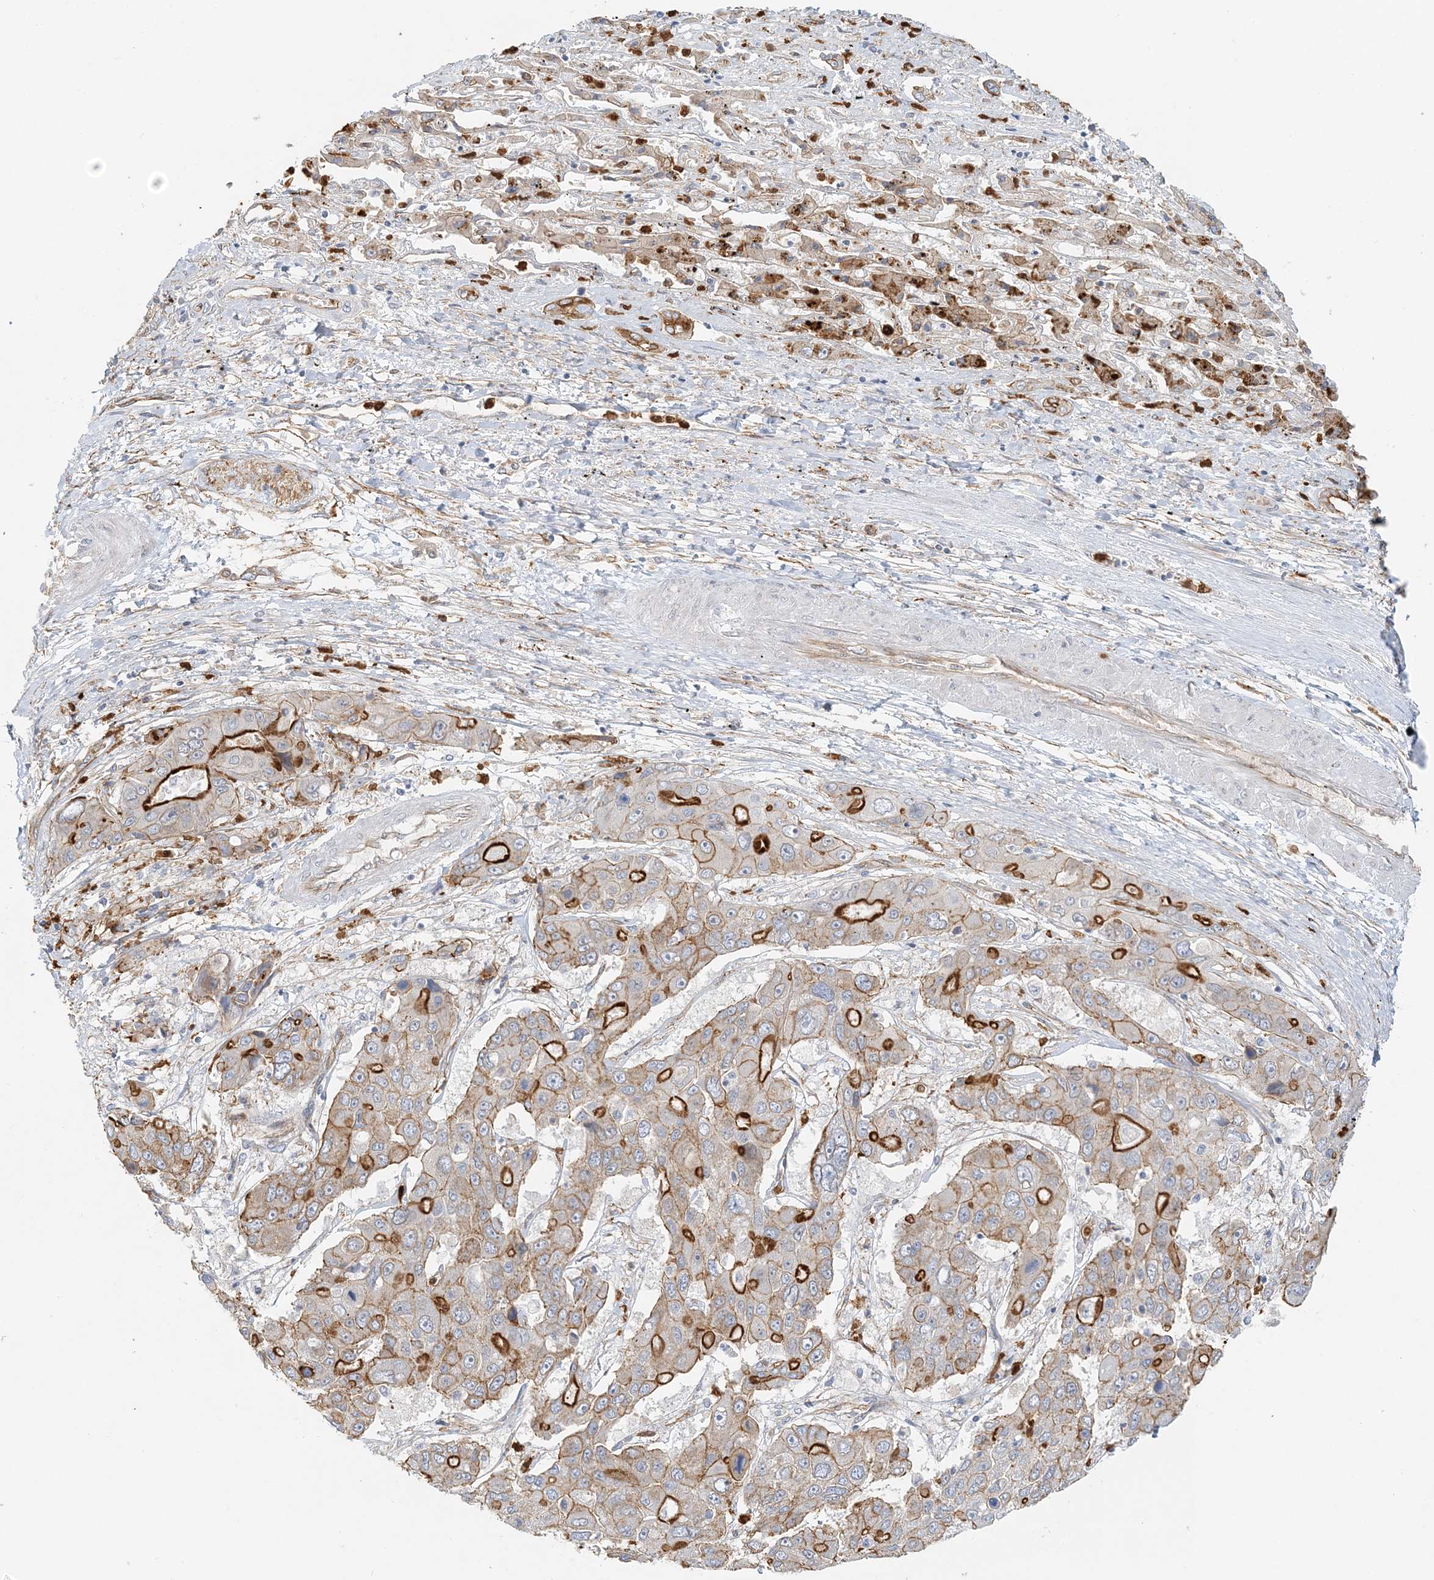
{"staining": {"intensity": "strong", "quantity": "25%-75%", "location": "cytoplasmic/membranous"}, "tissue": "liver cancer", "cell_type": "Tumor cells", "image_type": "cancer", "snomed": [{"axis": "morphology", "description": "Cholangiocarcinoma"}, {"axis": "topography", "description": "Liver"}], "caption": "Cholangiocarcinoma (liver) stained for a protein (brown) demonstrates strong cytoplasmic/membranous positive expression in about 25%-75% of tumor cells.", "gene": "DNAH1", "patient": {"sex": "male", "age": 67}}